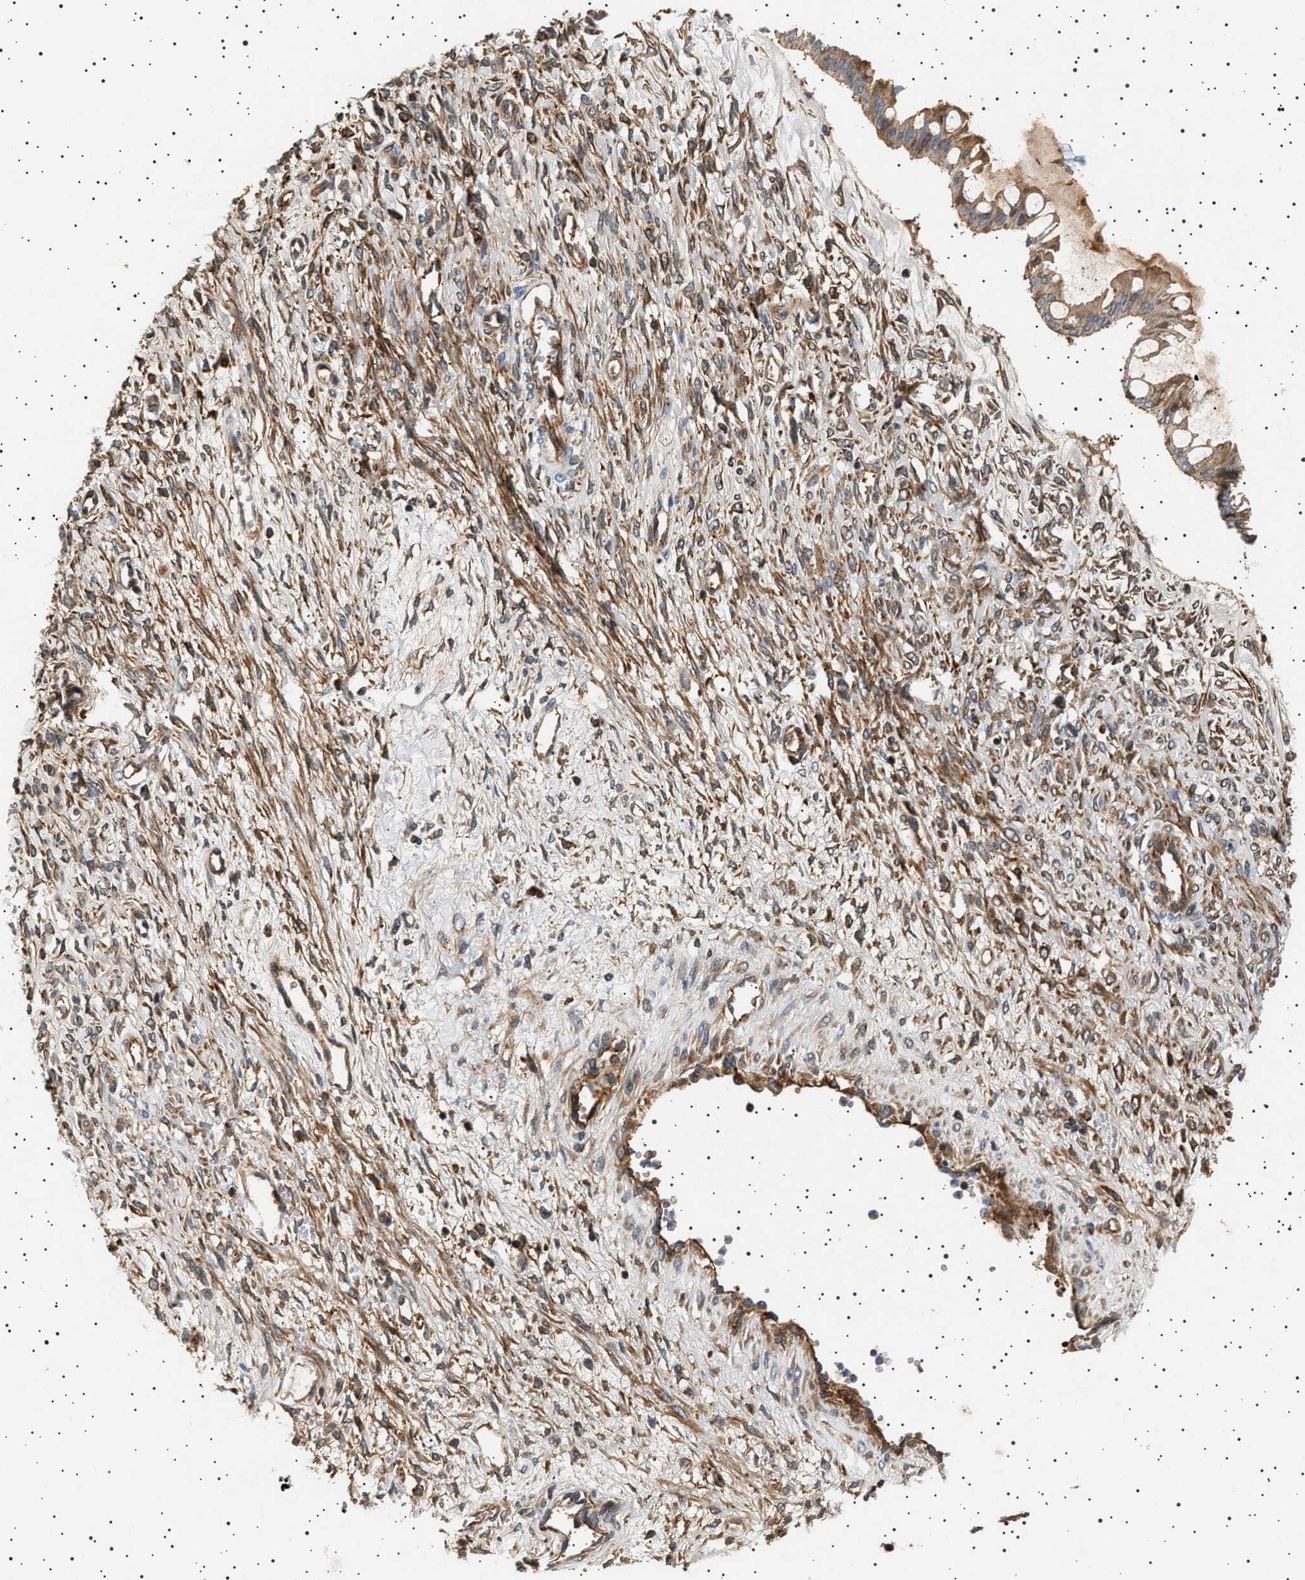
{"staining": {"intensity": "moderate", "quantity": ">75%", "location": "cytoplasmic/membranous"}, "tissue": "ovarian cancer", "cell_type": "Tumor cells", "image_type": "cancer", "snomed": [{"axis": "morphology", "description": "Cystadenocarcinoma, mucinous, NOS"}, {"axis": "topography", "description": "Ovary"}], "caption": "The micrograph demonstrates immunohistochemical staining of ovarian cancer (mucinous cystadenocarcinoma). There is moderate cytoplasmic/membranous expression is seen in approximately >75% of tumor cells.", "gene": "FICD", "patient": {"sex": "female", "age": 73}}